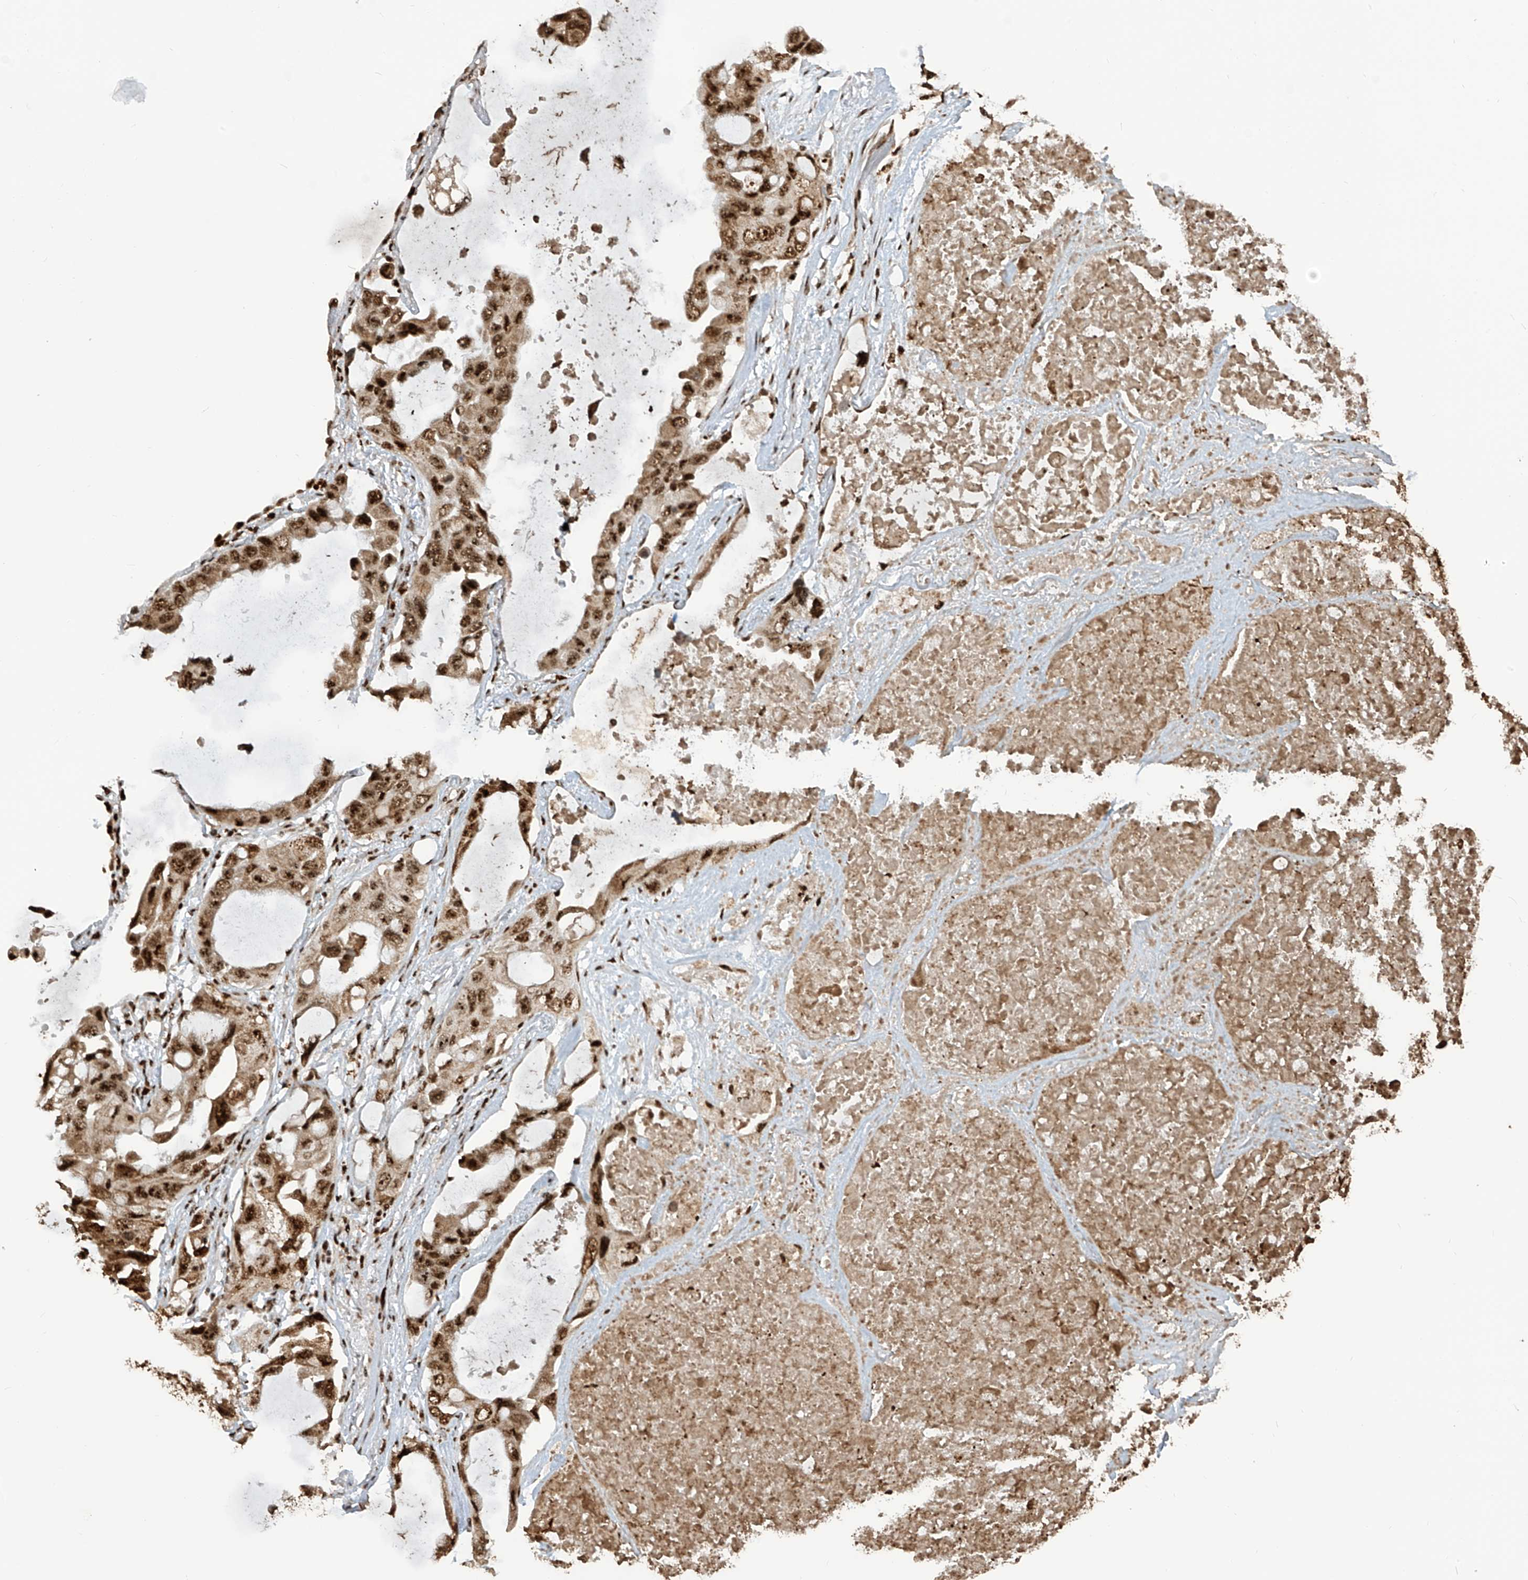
{"staining": {"intensity": "strong", "quantity": ">75%", "location": "cytoplasmic/membranous,nuclear"}, "tissue": "lung cancer", "cell_type": "Tumor cells", "image_type": "cancer", "snomed": [{"axis": "morphology", "description": "Squamous cell carcinoma, NOS"}, {"axis": "topography", "description": "Lung"}], "caption": "Protein expression analysis of human lung cancer reveals strong cytoplasmic/membranous and nuclear positivity in about >75% of tumor cells.", "gene": "LBH", "patient": {"sex": "female", "age": 73}}